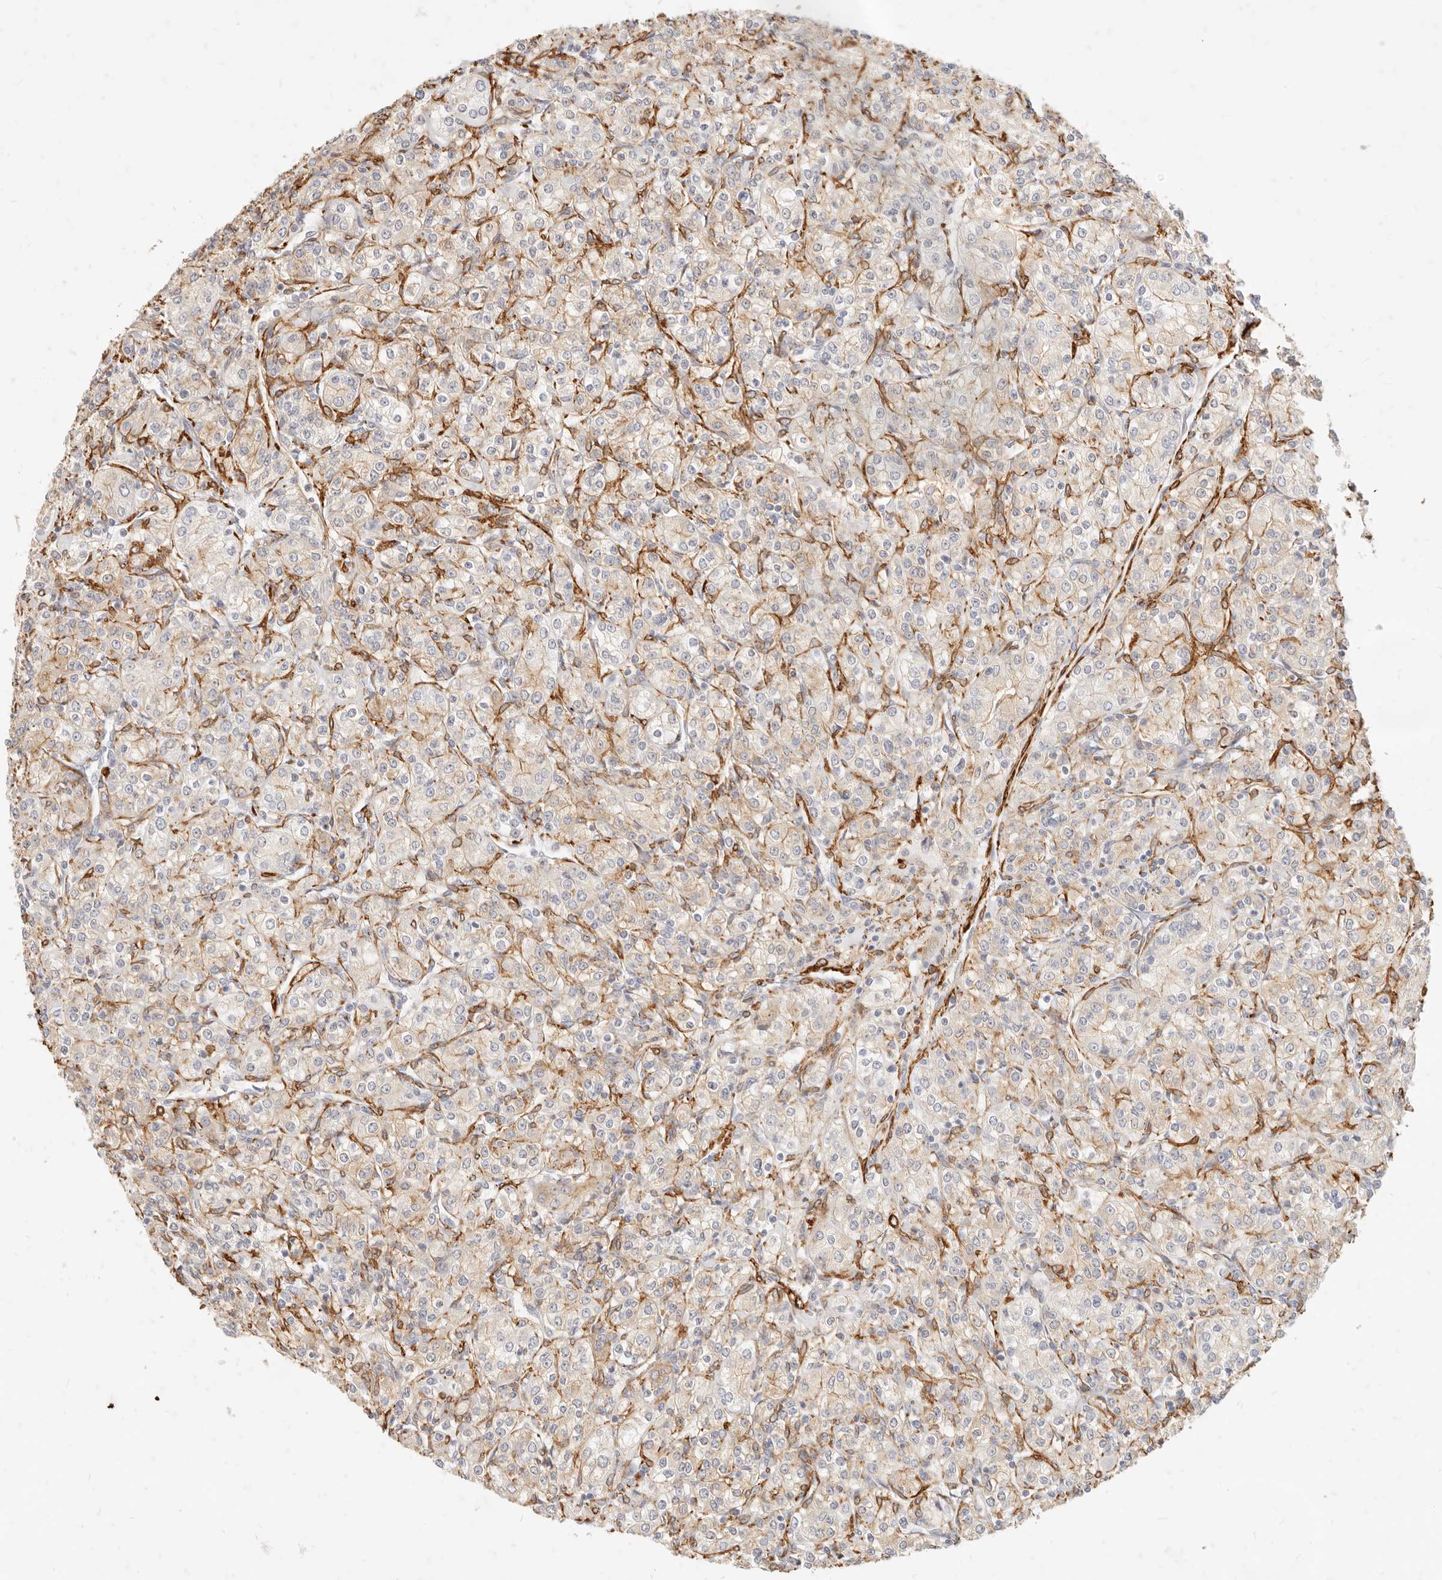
{"staining": {"intensity": "weak", "quantity": "25%-75%", "location": "cytoplasmic/membranous"}, "tissue": "renal cancer", "cell_type": "Tumor cells", "image_type": "cancer", "snomed": [{"axis": "morphology", "description": "Adenocarcinoma, NOS"}, {"axis": "topography", "description": "Kidney"}], "caption": "The image demonstrates immunohistochemical staining of renal cancer. There is weak cytoplasmic/membranous positivity is present in approximately 25%-75% of tumor cells.", "gene": "TMTC2", "patient": {"sex": "male", "age": 77}}